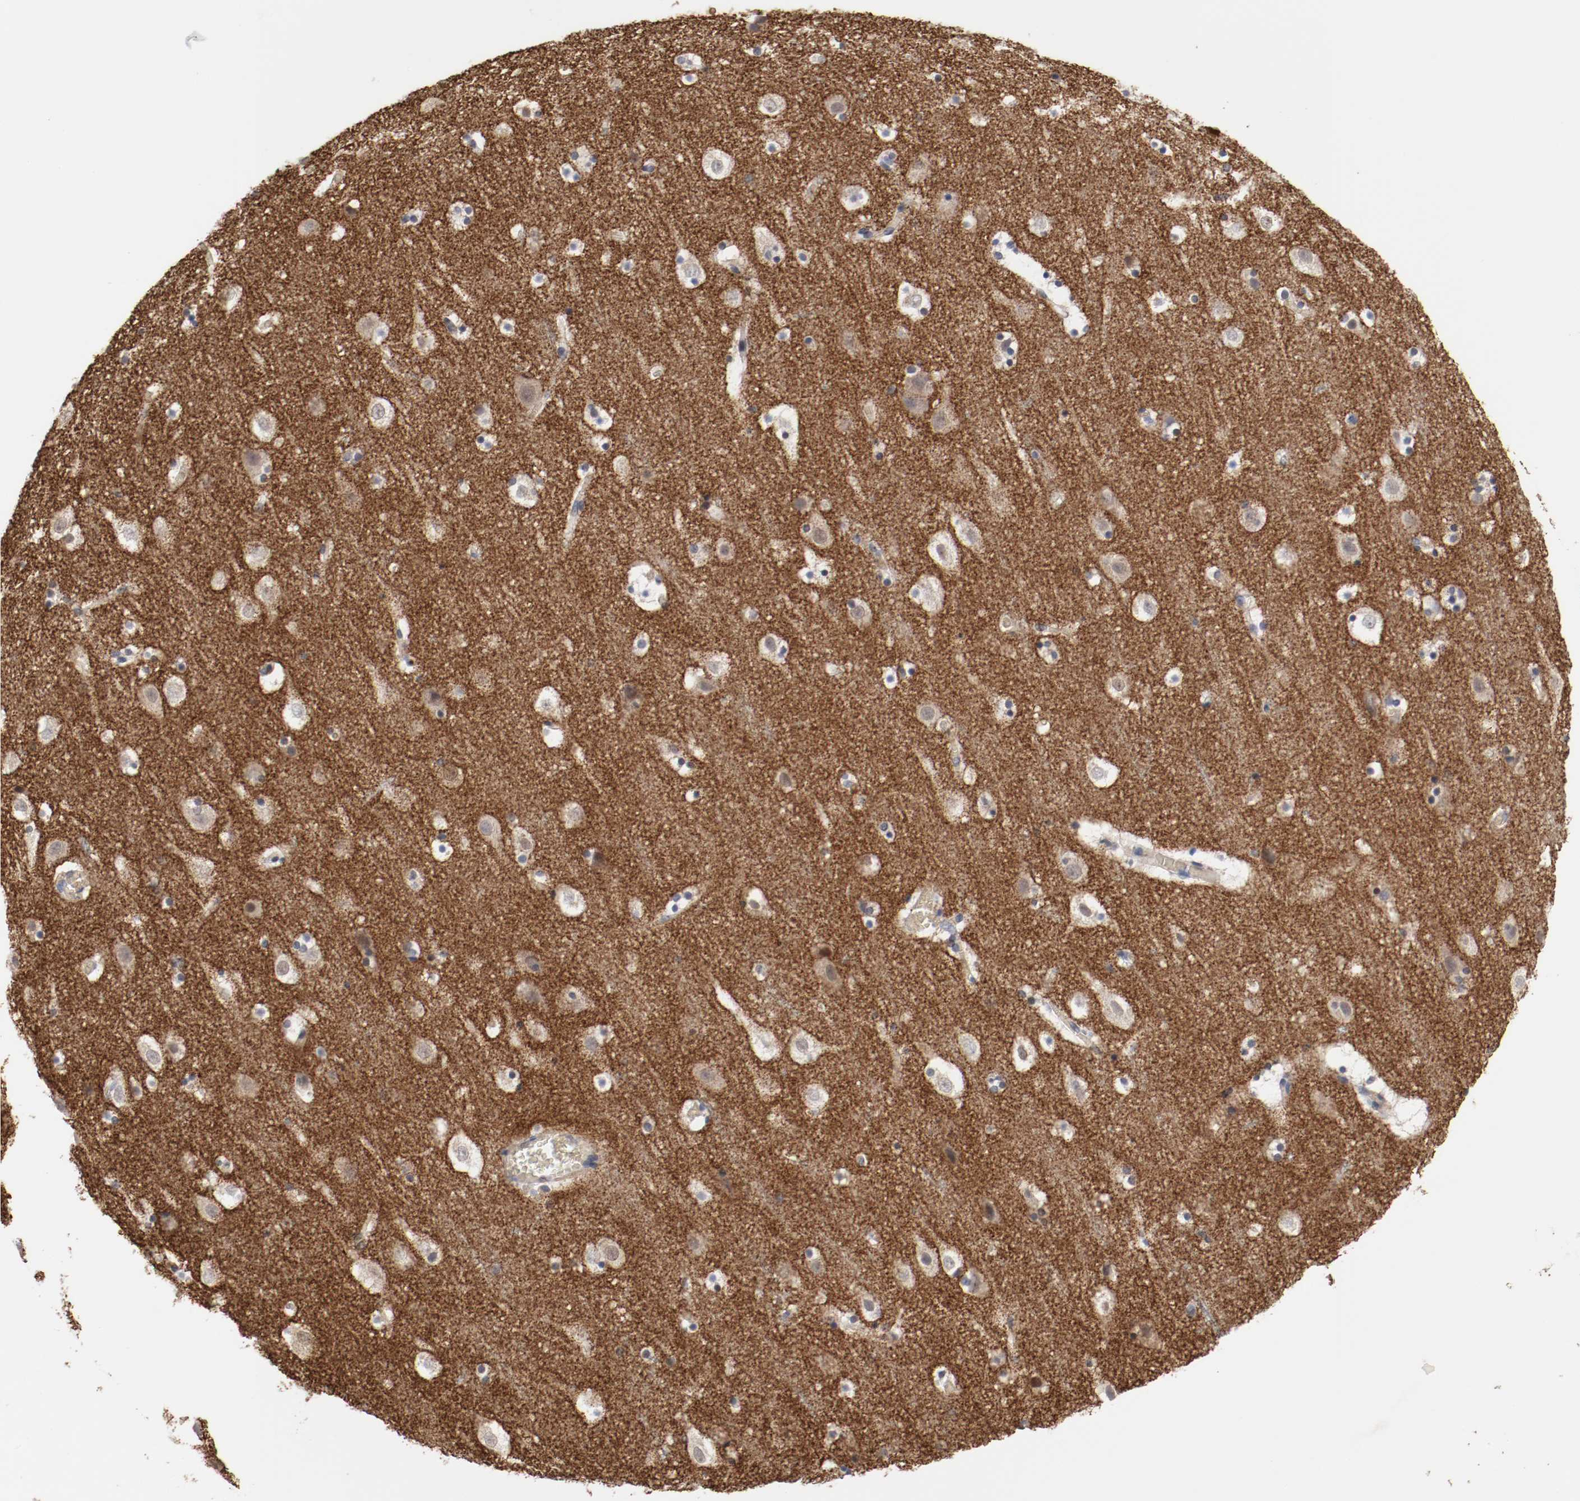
{"staining": {"intensity": "negative", "quantity": "none", "location": "none"}, "tissue": "cerebral cortex", "cell_type": "Endothelial cells", "image_type": "normal", "snomed": [{"axis": "morphology", "description": "Normal tissue, NOS"}, {"axis": "topography", "description": "Cerebral cortex"}], "caption": "DAB immunohistochemical staining of benign cerebral cortex reveals no significant positivity in endothelial cells. Brightfield microscopy of IHC stained with DAB (brown) and hematoxylin (blue), captured at high magnification.", "gene": "JUND", "patient": {"sex": "male", "age": 45}}